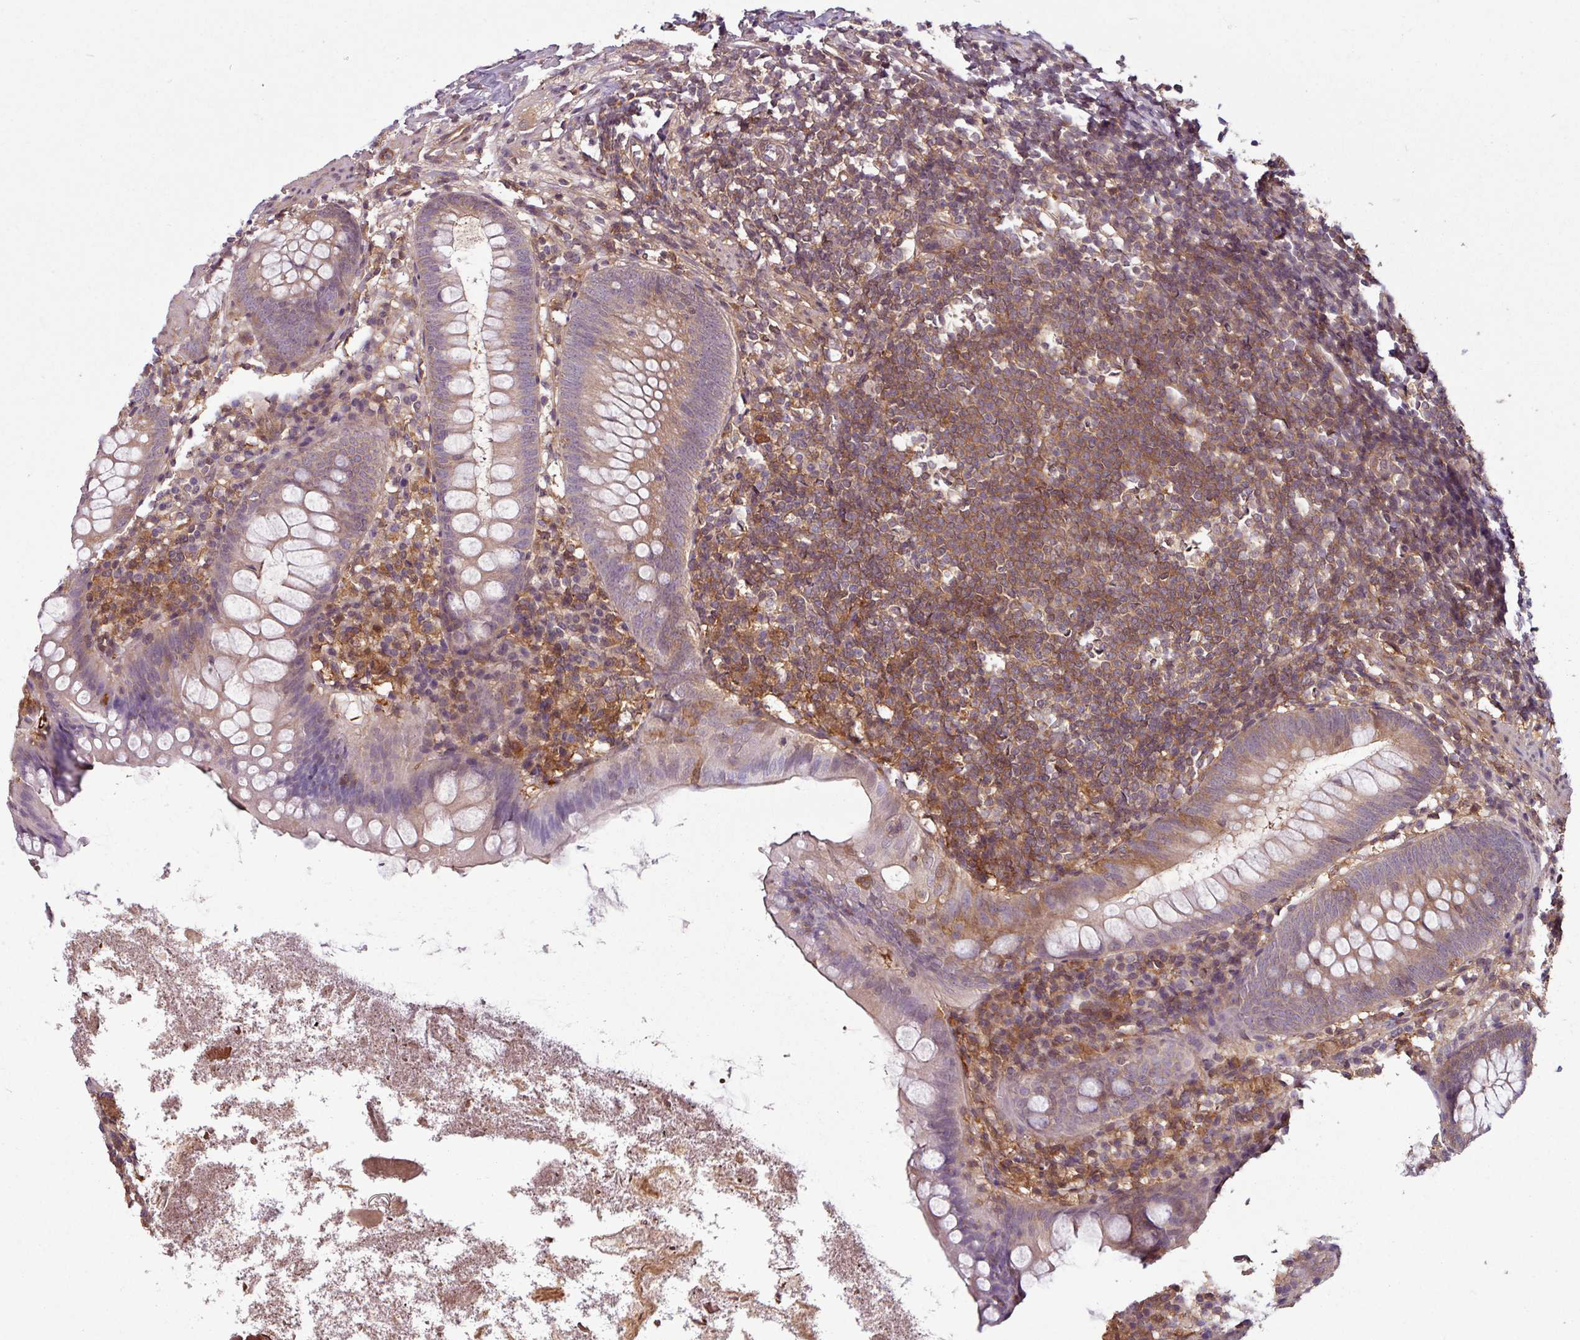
{"staining": {"intensity": "moderate", "quantity": "25%-75%", "location": "cytoplasmic/membranous"}, "tissue": "appendix", "cell_type": "Glandular cells", "image_type": "normal", "snomed": [{"axis": "morphology", "description": "Normal tissue, NOS"}, {"axis": "topography", "description": "Appendix"}], "caption": "Protein staining exhibits moderate cytoplasmic/membranous positivity in approximately 25%-75% of glandular cells in normal appendix.", "gene": "SH3BGRL", "patient": {"sex": "female", "age": 51}}